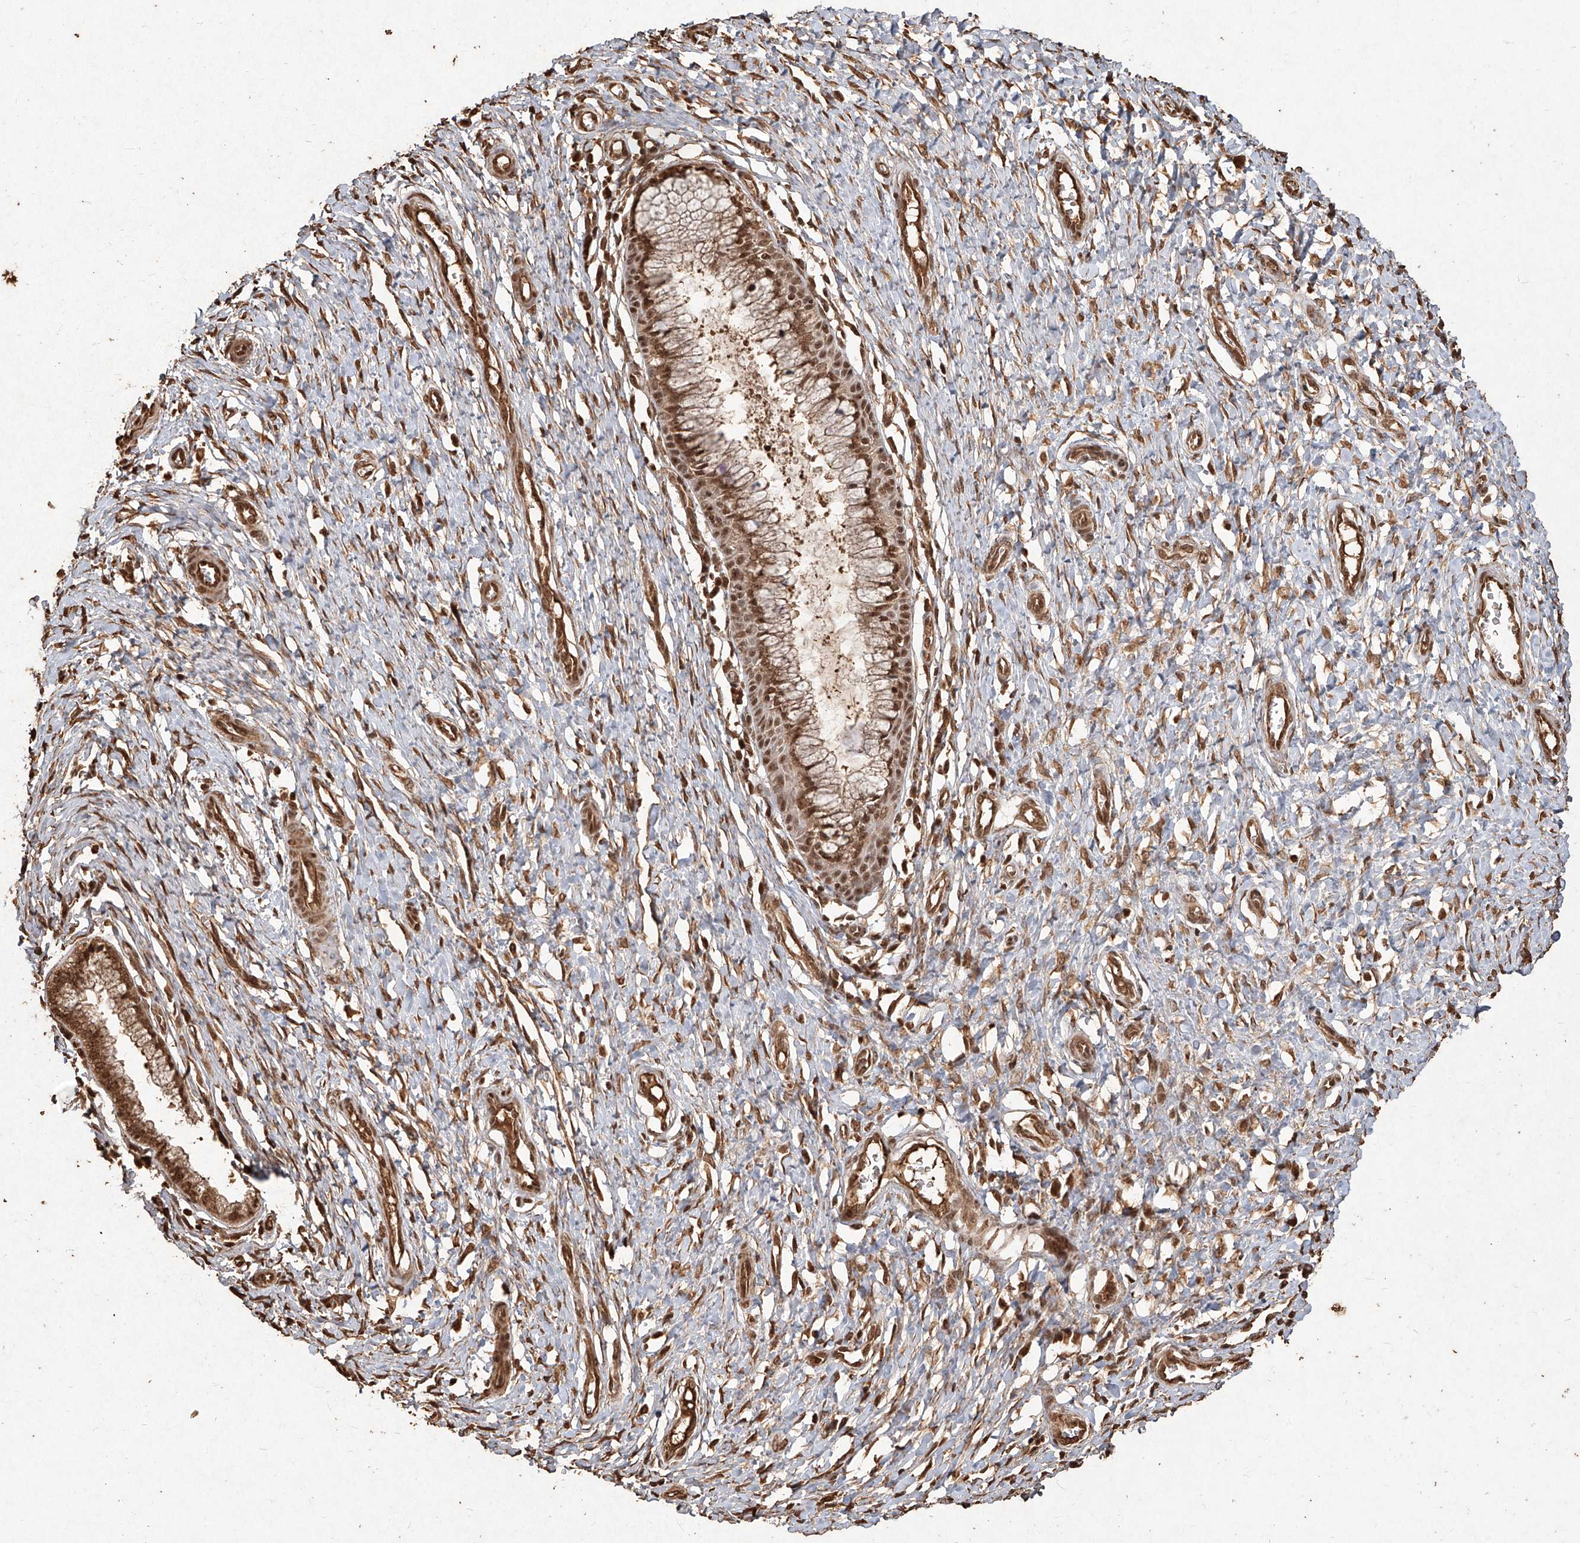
{"staining": {"intensity": "moderate", "quantity": ">75%", "location": "cytoplasmic/membranous,nuclear"}, "tissue": "cervix", "cell_type": "Glandular cells", "image_type": "normal", "snomed": [{"axis": "morphology", "description": "Normal tissue, NOS"}, {"axis": "topography", "description": "Cervix"}], "caption": "Immunohistochemistry photomicrograph of unremarkable human cervix stained for a protein (brown), which exhibits medium levels of moderate cytoplasmic/membranous,nuclear staining in approximately >75% of glandular cells.", "gene": "UBE2K", "patient": {"sex": "female", "age": 55}}